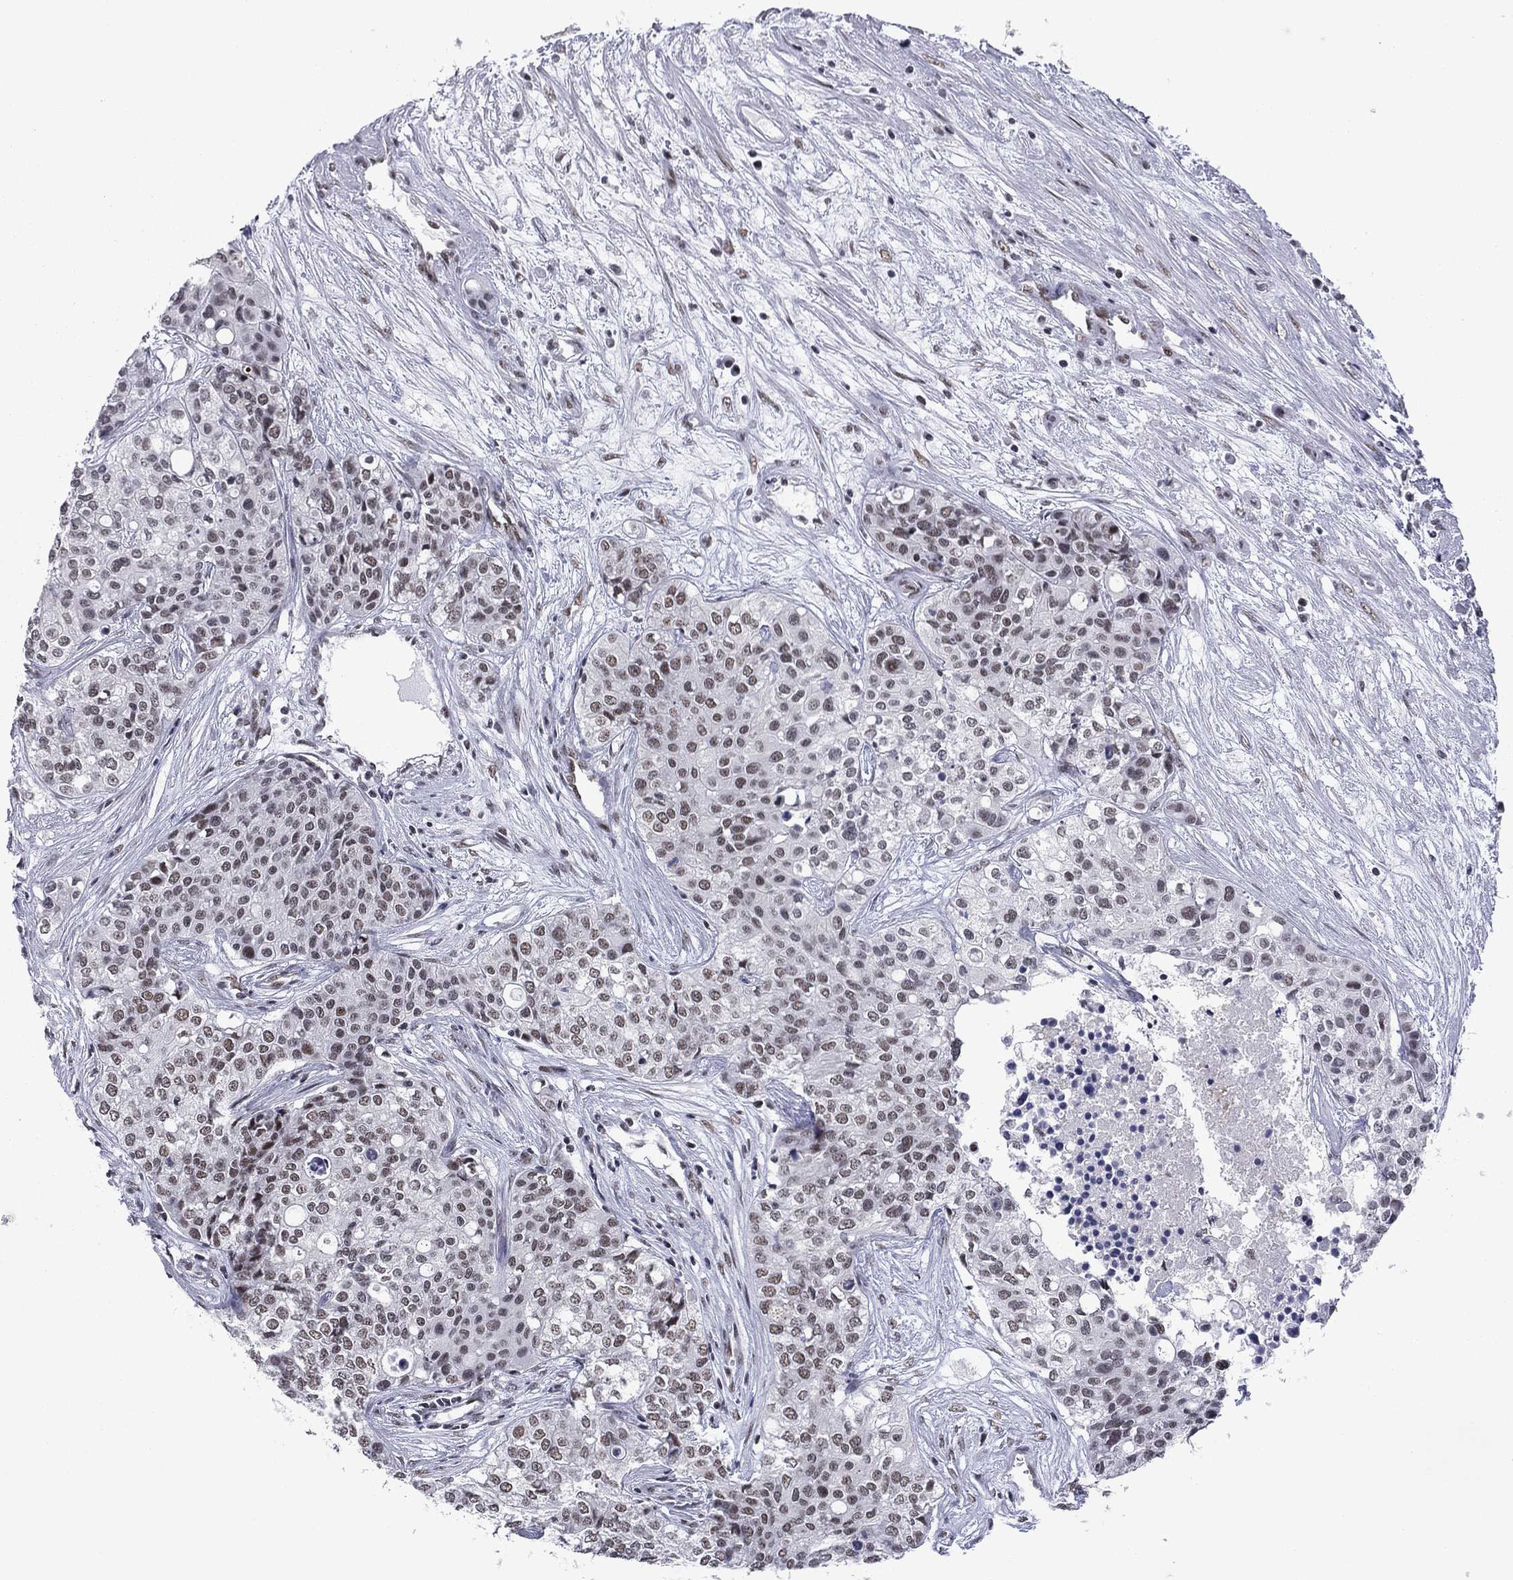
{"staining": {"intensity": "moderate", "quantity": "<25%", "location": "nuclear"}, "tissue": "carcinoid", "cell_type": "Tumor cells", "image_type": "cancer", "snomed": [{"axis": "morphology", "description": "Carcinoid, malignant, NOS"}, {"axis": "topography", "description": "Colon"}], "caption": "Immunohistochemical staining of human carcinoid exhibits low levels of moderate nuclear protein expression in approximately <25% of tumor cells.", "gene": "ETV5", "patient": {"sex": "male", "age": 81}}